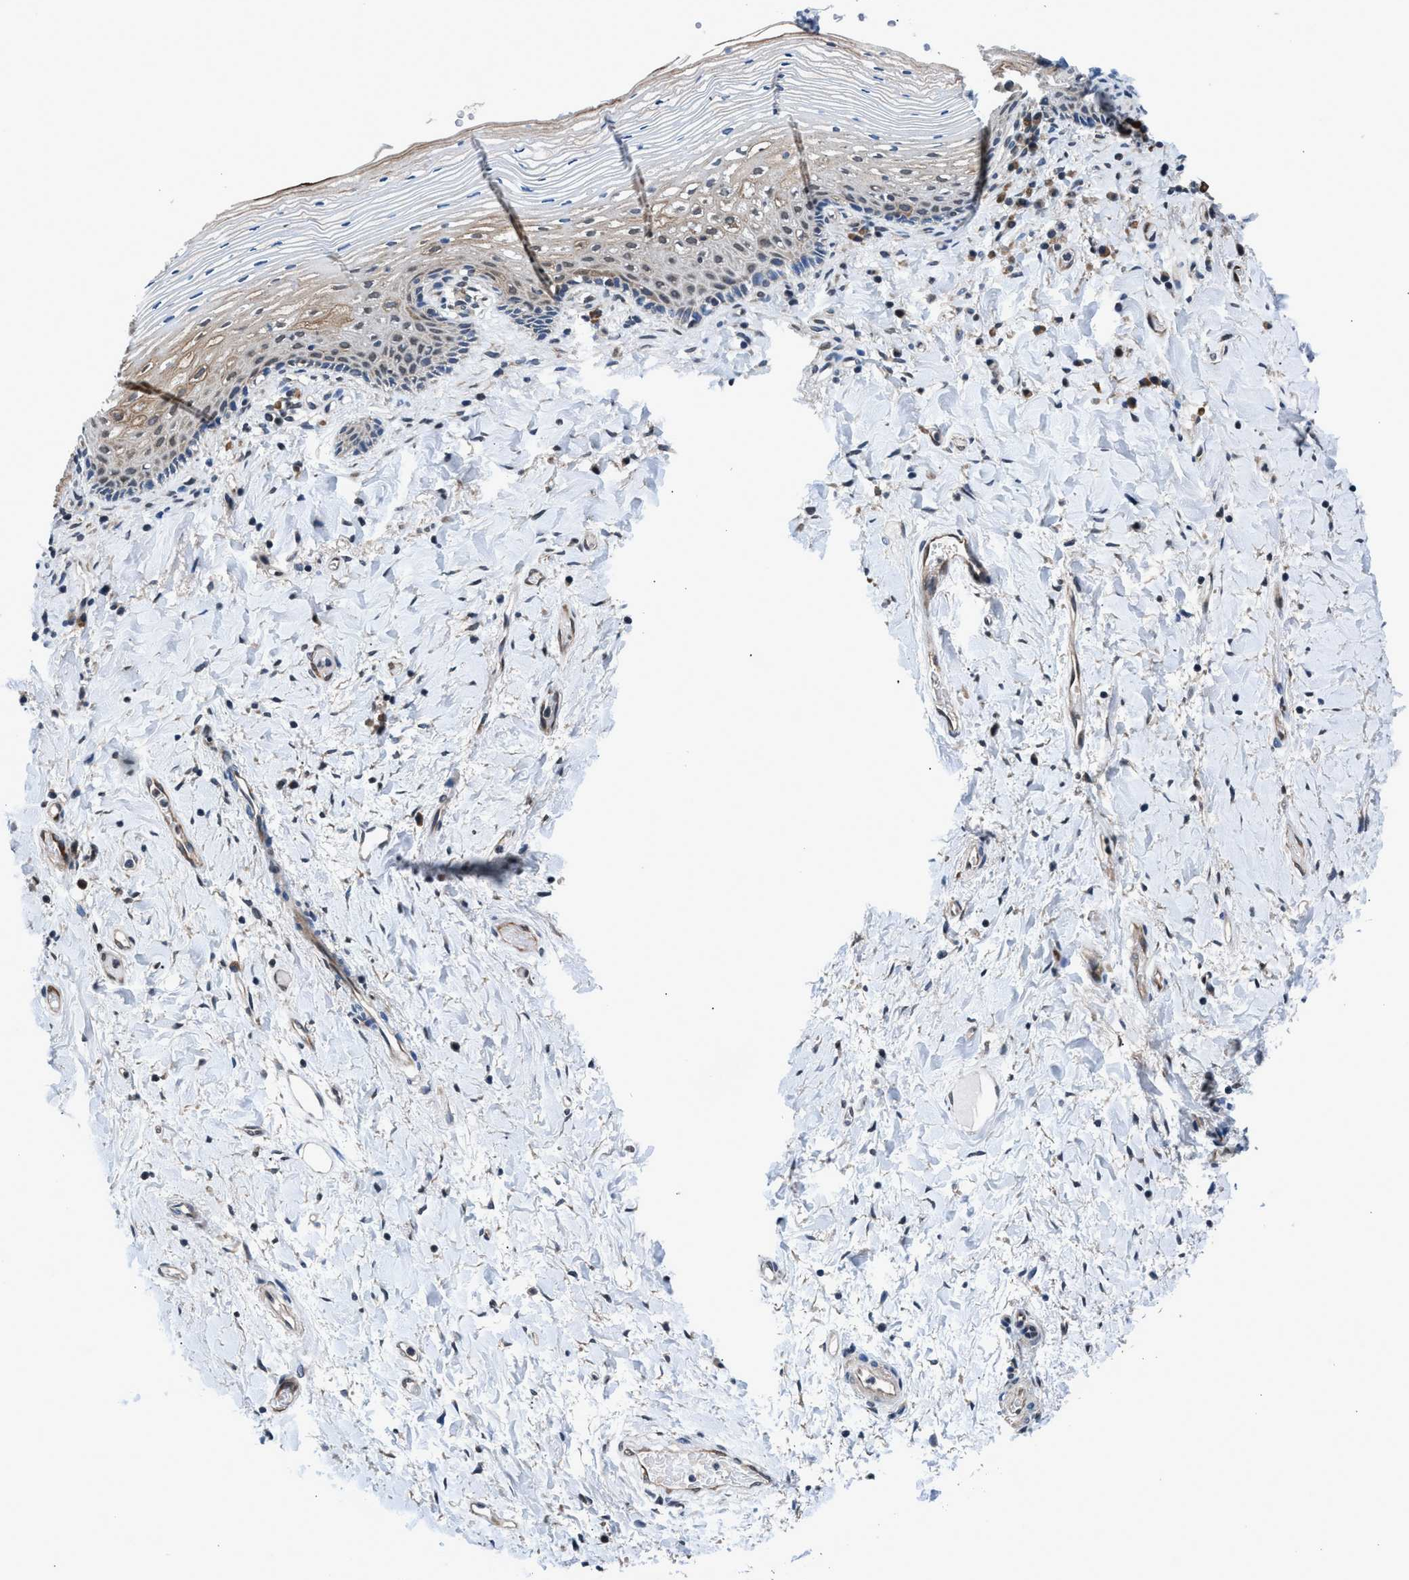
{"staining": {"intensity": "moderate", "quantity": "25%-75%", "location": "cytoplasmic/membranous"}, "tissue": "vagina", "cell_type": "Squamous epithelial cells", "image_type": "normal", "snomed": [{"axis": "morphology", "description": "Normal tissue, NOS"}, {"axis": "topography", "description": "Vagina"}], "caption": "Immunohistochemistry of benign human vagina demonstrates medium levels of moderate cytoplasmic/membranous positivity in approximately 25%-75% of squamous epithelial cells. The protein is shown in brown color, while the nuclei are stained blue.", "gene": "PRPSAP2", "patient": {"sex": "female", "age": 60}}